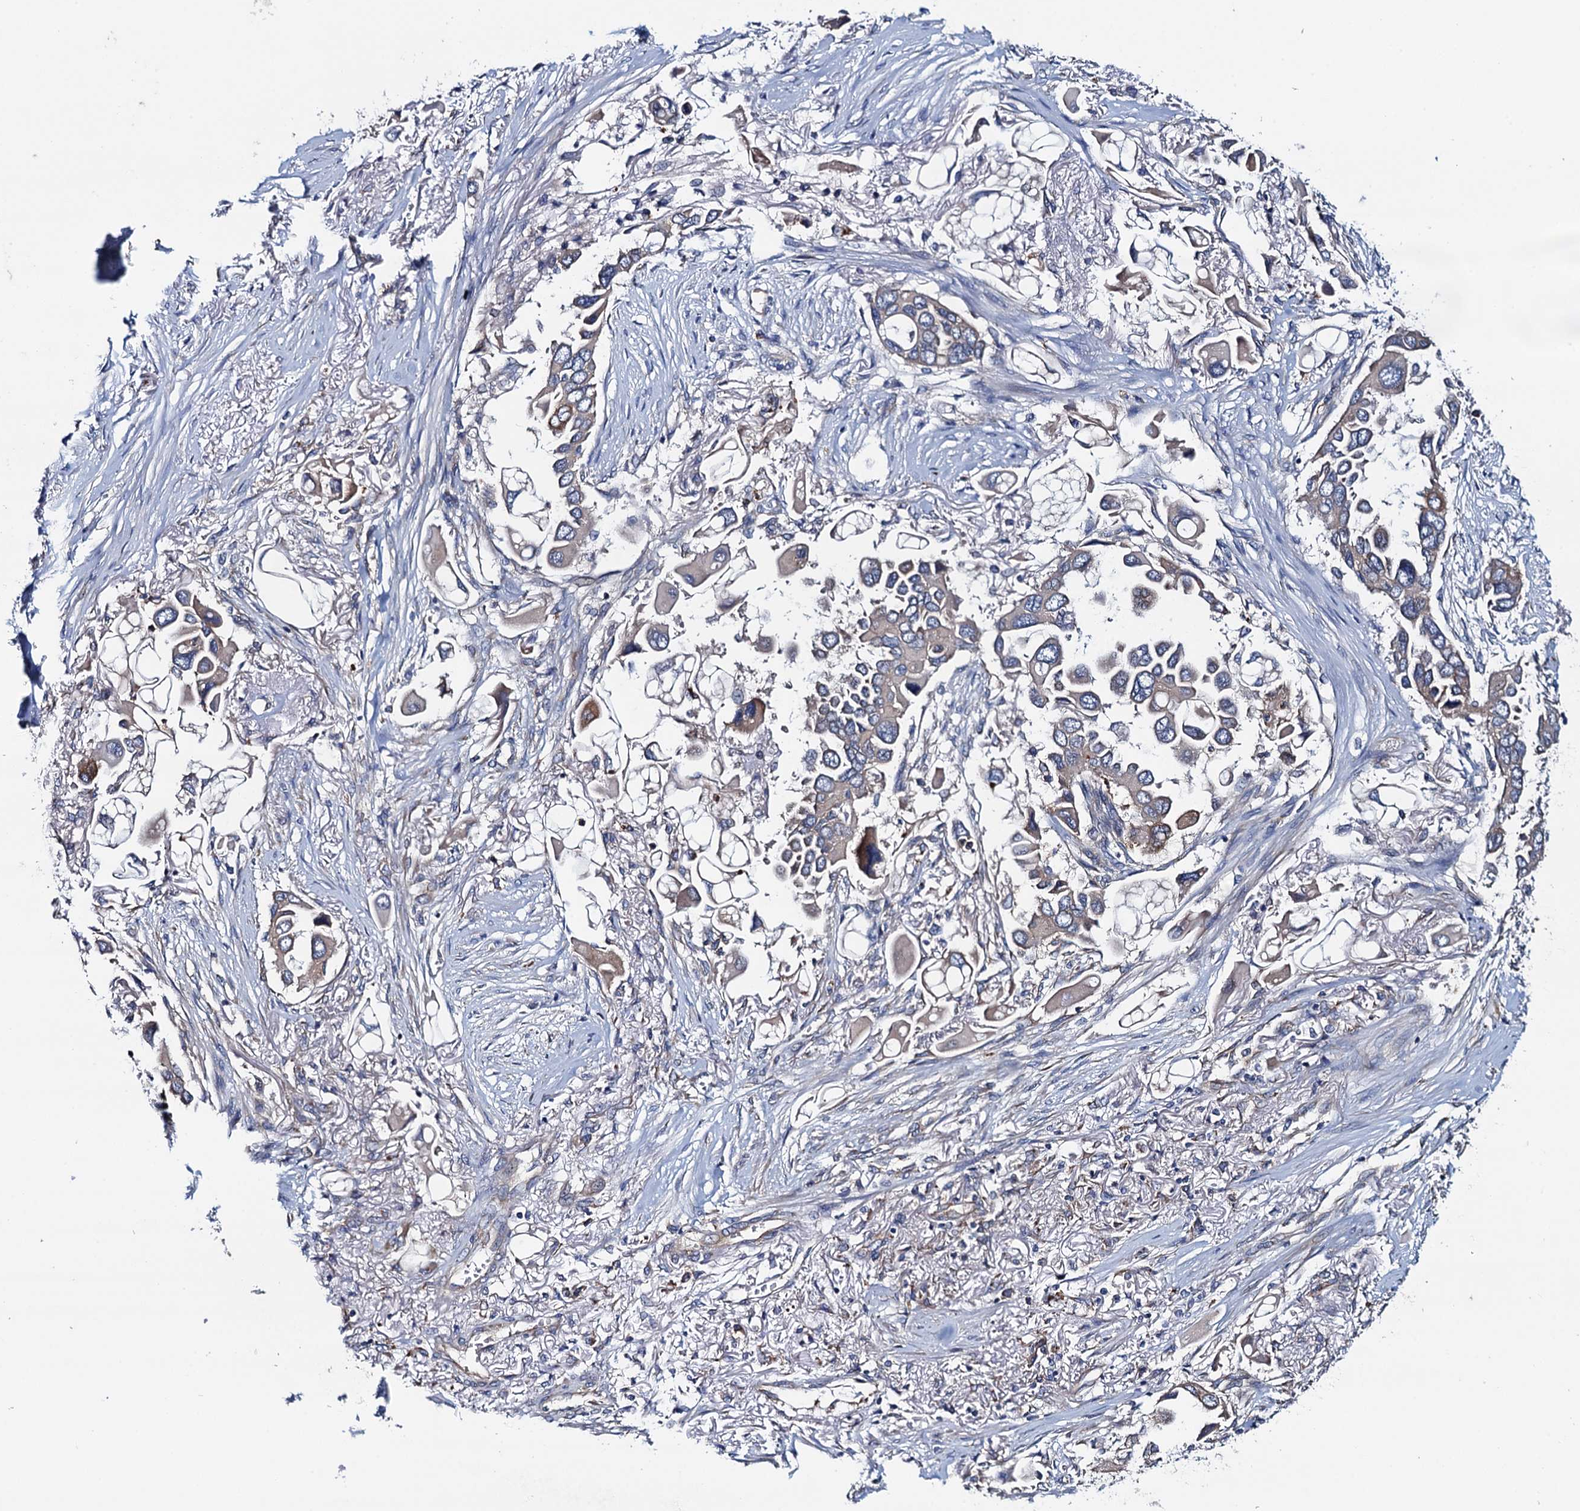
{"staining": {"intensity": "weak", "quantity": "25%-75%", "location": "cytoplasmic/membranous"}, "tissue": "lung cancer", "cell_type": "Tumor cells", "image_type": "cancer", "snomed": [{"axis": "morphology", "description": "Adenocarcinoma, NOS"}, {"axis": "topography", "description": "Lung"}], "caption": "Human adenocarcinoma (lung) stained for a protein (brown) shows weak cytoplasmic/membranous positive expression in approximately 25%-75% of tumor cells.", "gene": "ADCY9", "patient": {"sex": "female", "age": 76}}